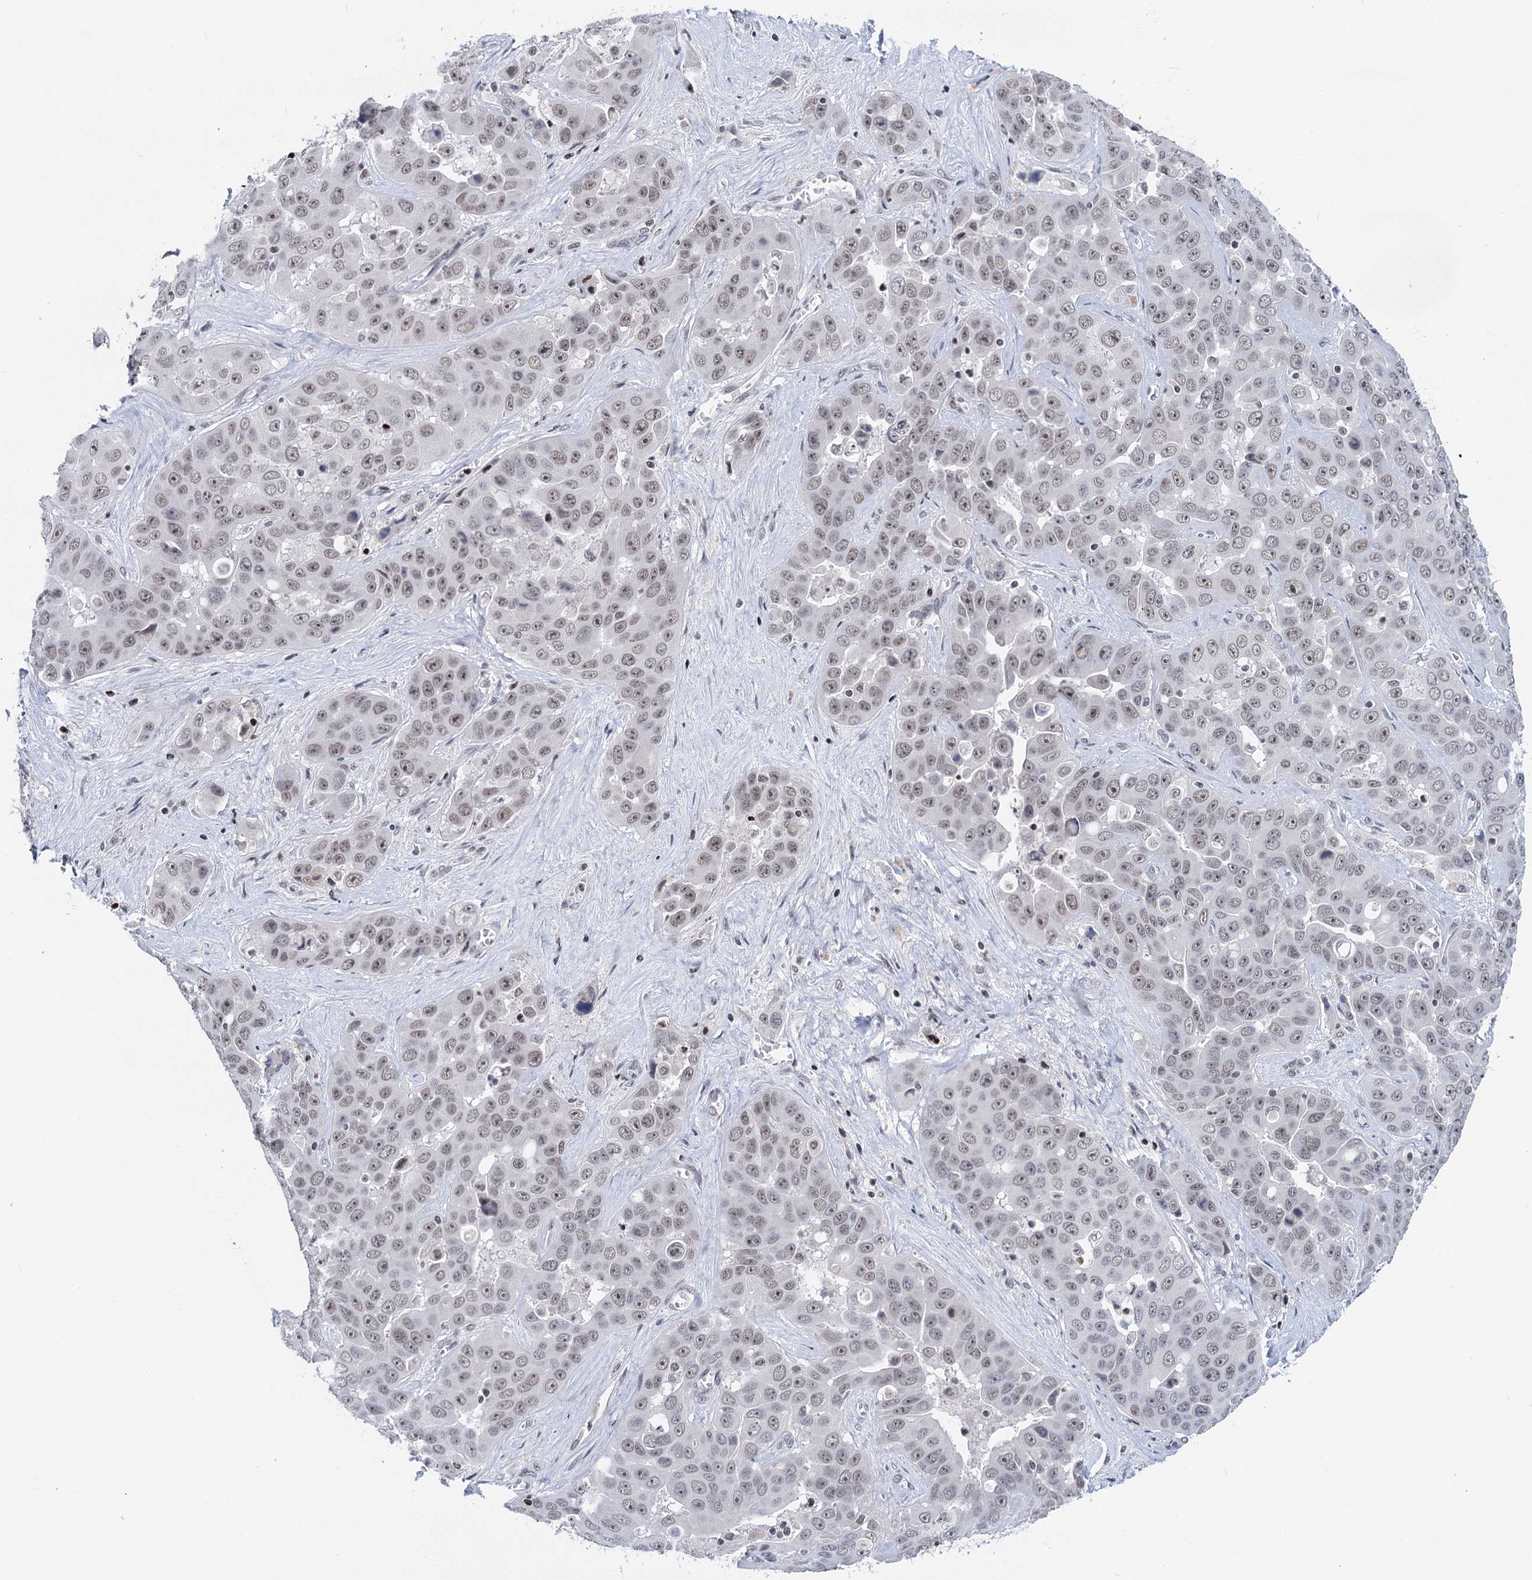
{"staining": {"intensity": "weak", "quantity": ">75%", "location": "nuclear"}, "tissue": "liver cancer", "cell_type": "Tumor cells", "image_type": "cancer", "snomed": [{"axis": "morphology", "description": "Cholangiocarcinoma"}, {"axis": "topography", "description": "Liver"}], "caption": "Liver cancer (cholangiocarcinoma) stained with immunohistochemistry (IHC) displays weak nuclear staining in about >75% of tumor cells. The staining is performed using DAB brown chromogen to label protein expression. The nuclei are counter-stained blue using hematoxylin.", "gene": "ZCCHC10", "patient": {"sex": "female", "age": 52}}